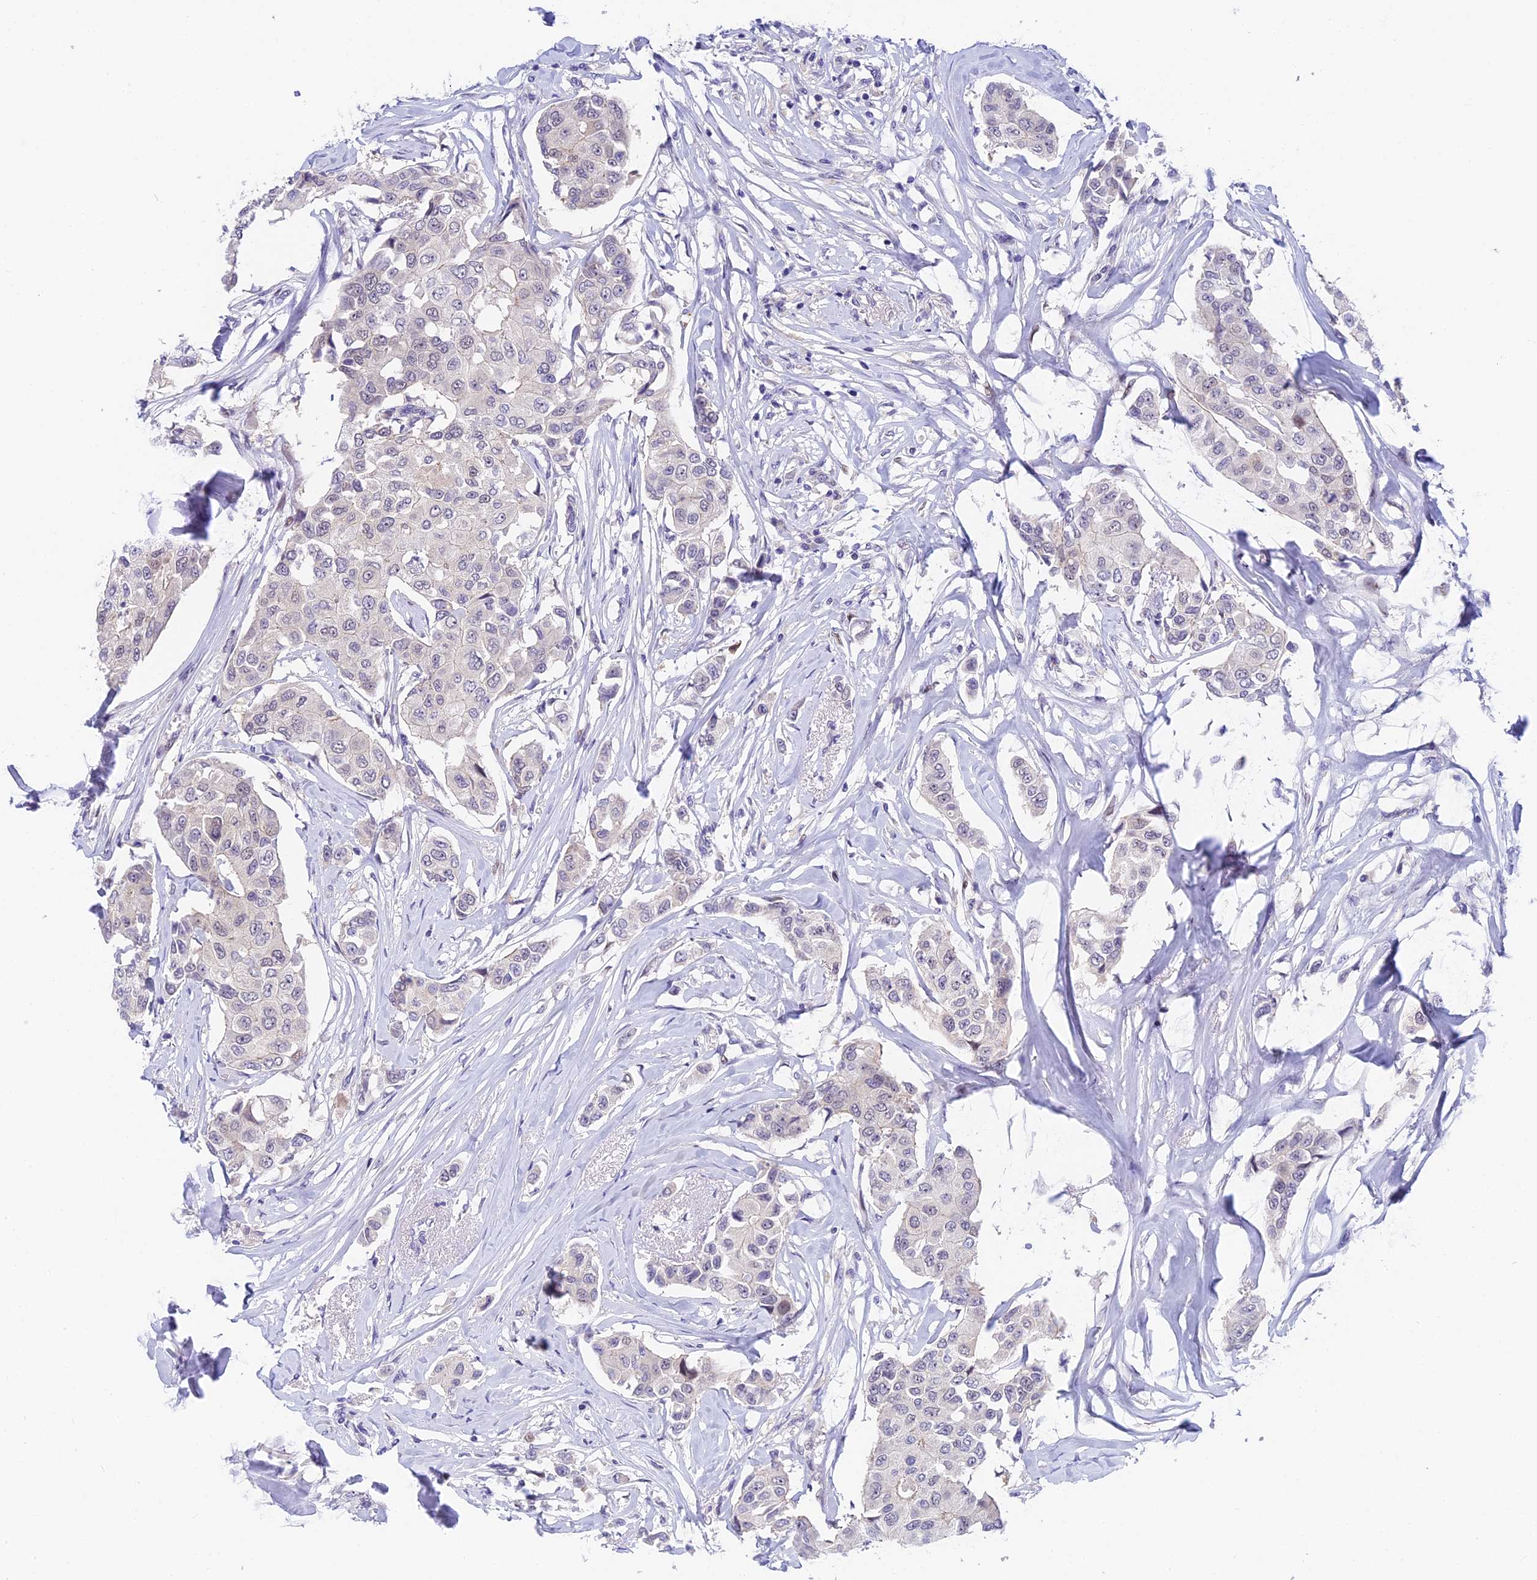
{"staining": {"intensity": "negative", "quantity": "none", "location": "none"}, "tissue": "breast cancer", "cell_type": "Tumor cells", "image_type": "cancer", "snomed": [{"axis": "morphology", "description": "Duct carcinoma"}, {"axis": "topography", "description": "Breast"}], "caption": "A micrograph of breast cancer (invasive ductal carcinoma) stained for a protein displays no brown staining in tumor cells.", "gene": "MIDN", "patient": {"sex": "female", "age": 80}}